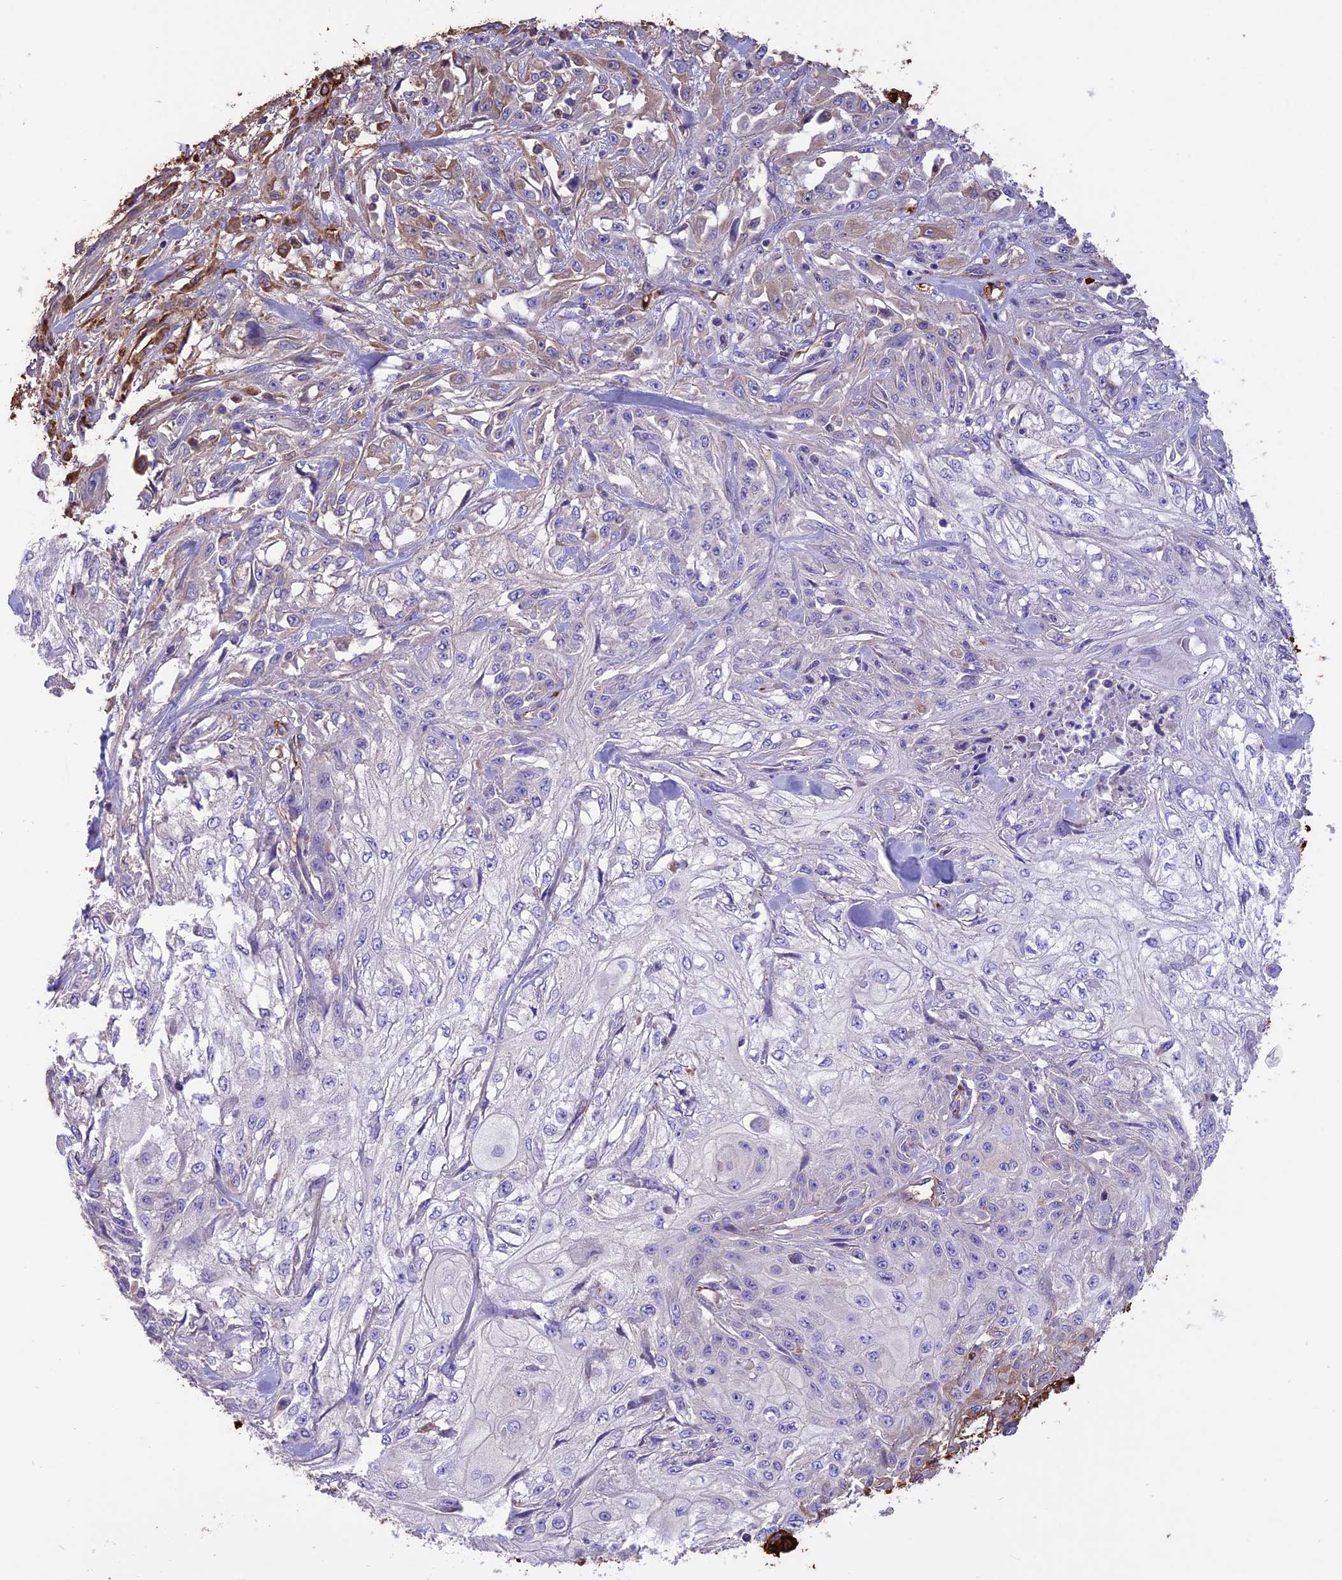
{"staining": {"intensity": "negative", "quantity": "none", "location": "none"}, "tissue": "skin cancer", "cell_type": "Tumor cells", "image_type": "cancer", "snomed": [{"axis": "morphology", "description": "Squamous cell carcinoma, NOS"}, {"axis": "morphology", "description": "Squamous cell carcinoma, metastatic, NOS"}, {"axis": "topography", "description": "Skin"}, {"axis": "topography", "description": "Lymph node"}], "caption": "Protein analysis of metastatic squamous cell carcinoma (skin) demonstrates no significant expression in tumor cells. Brightfield microscopy of IHC stained with DAB (brown) and hematoxylin (blue), captured at high magnification.", "gene": "TTC4", "patient": {"sex": "male", "age": 75}}